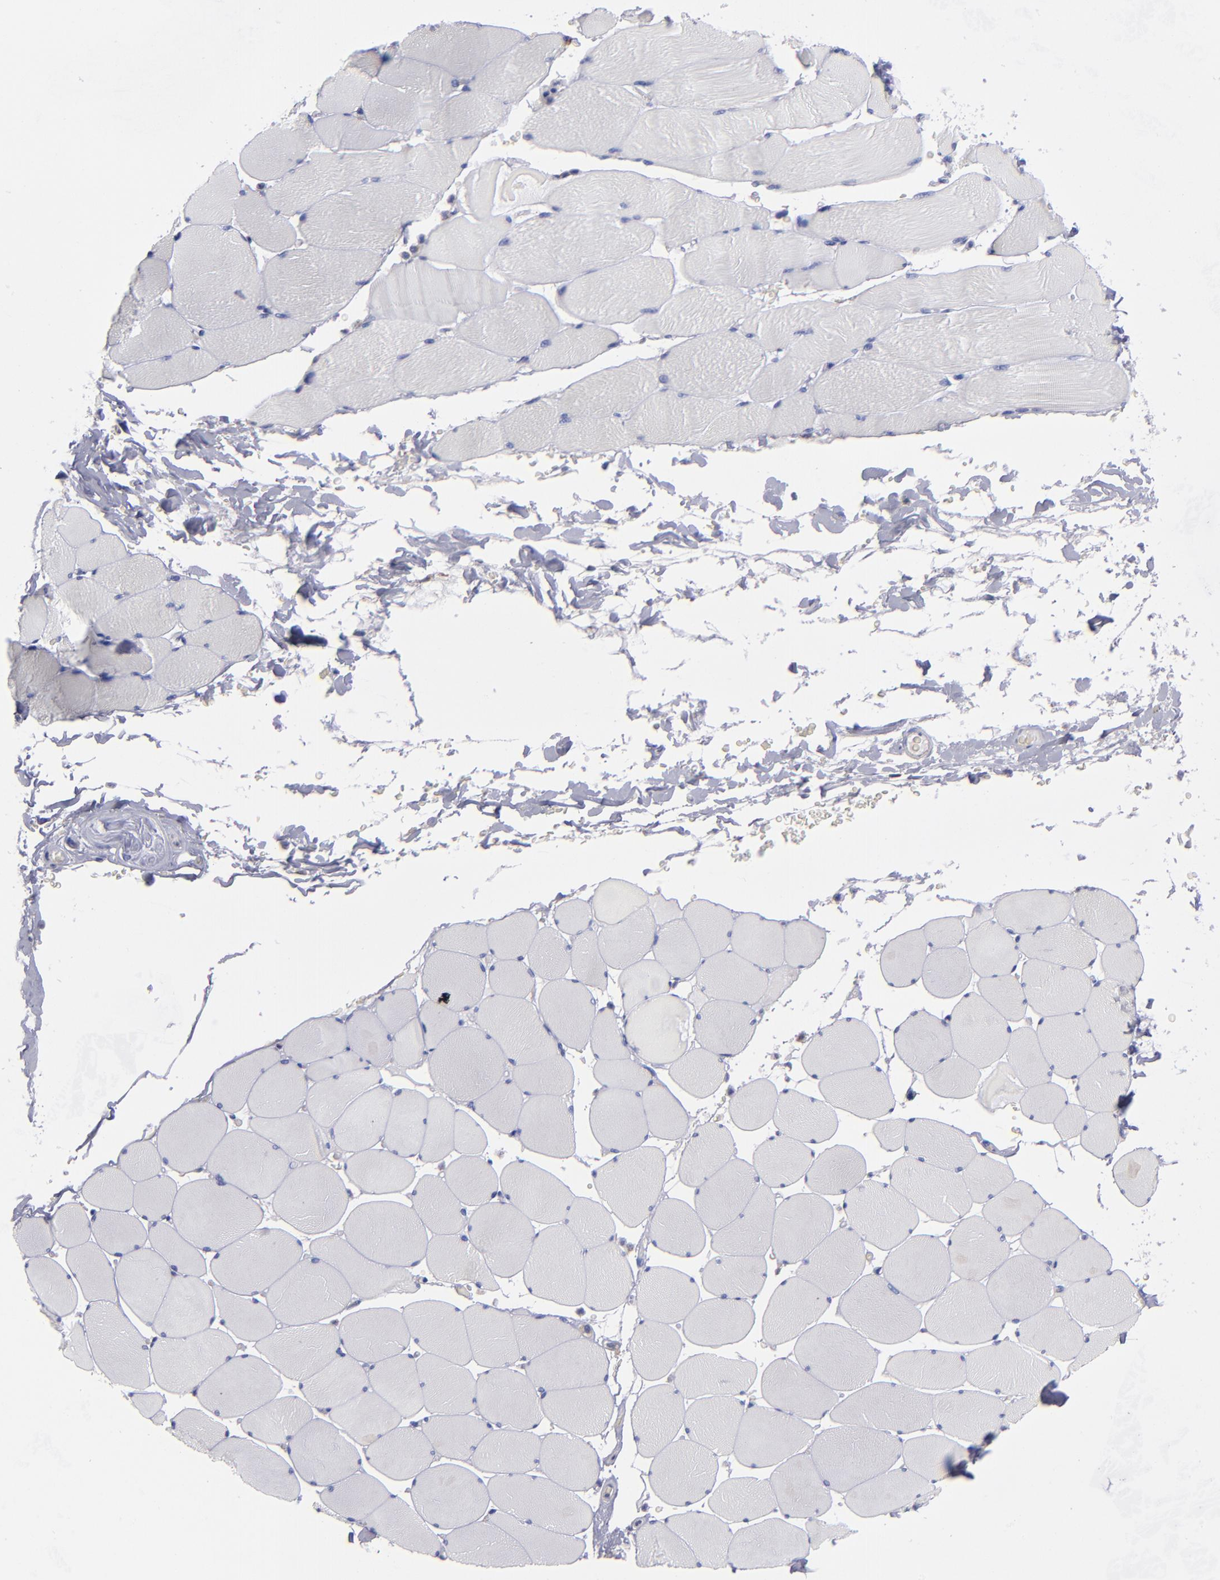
{"staining": {"intensity": "negative", "quantity": "none", "location": "none"}, "tissue": "skeletal muscle", "cell_type": "Myocytes", "image_type": "normal", "snomed": [{"axis": "morphology", "description": "Normal tissue, NOS"}, {"axis": "topography", "description": "Skeletal muscle"}], "caption": "A histopathology image of skeletal muscle stained for a protein displays no brown staining in myocytes. The staining was performed using DAB (3,3'-diaminobenzidine) to visualize the protein expression in brown, while the nuclei were stained in blue with hematoxylin (Magnification: 20x).", "gene": "MFGE8", "patient": {"sex": "male", "age": 62}}